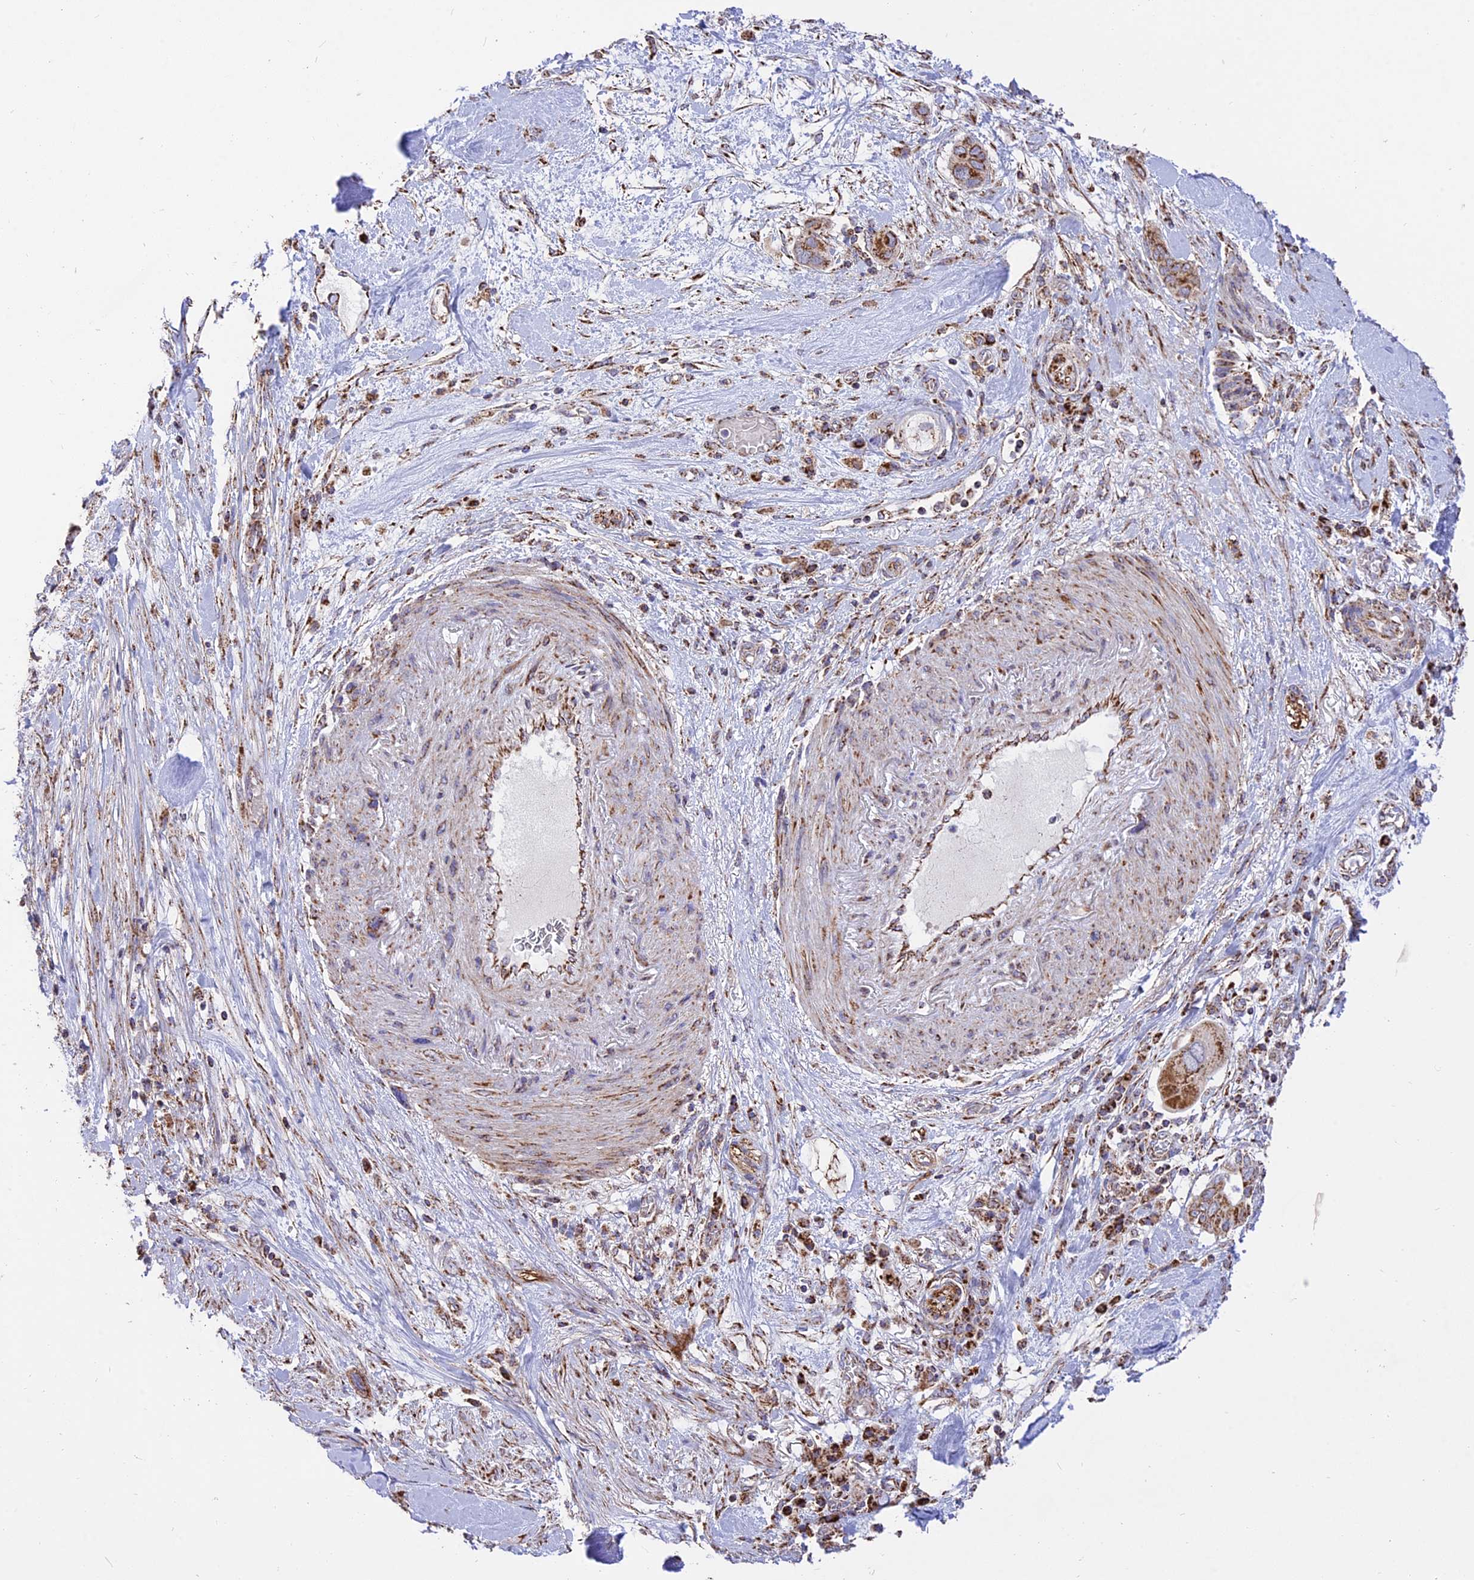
{"staining": {"intensity": "moderate", "quantity": ">75%", "location": "cytoplasmic/membranous"}, "tissue": "pancreatic cancer", "cell_type": "Tumor cells", "image_type": "cancer", "snomed": [{"axis": "morphology", "description": "Adenocarcinoma, NOS"}, {"axis": "topography", "description": "Pancreas"}], "caption": "An immunohistochemistry photomicrograph of neoplastic tissue is shown. Protein staining in brown highlights moderate cytoplasmic/membranous positivity in adenocarcinoma (pancreatic) within tumor cells.", "gene": "TTC4", "patient": {"sex": "male", "age": 68}}